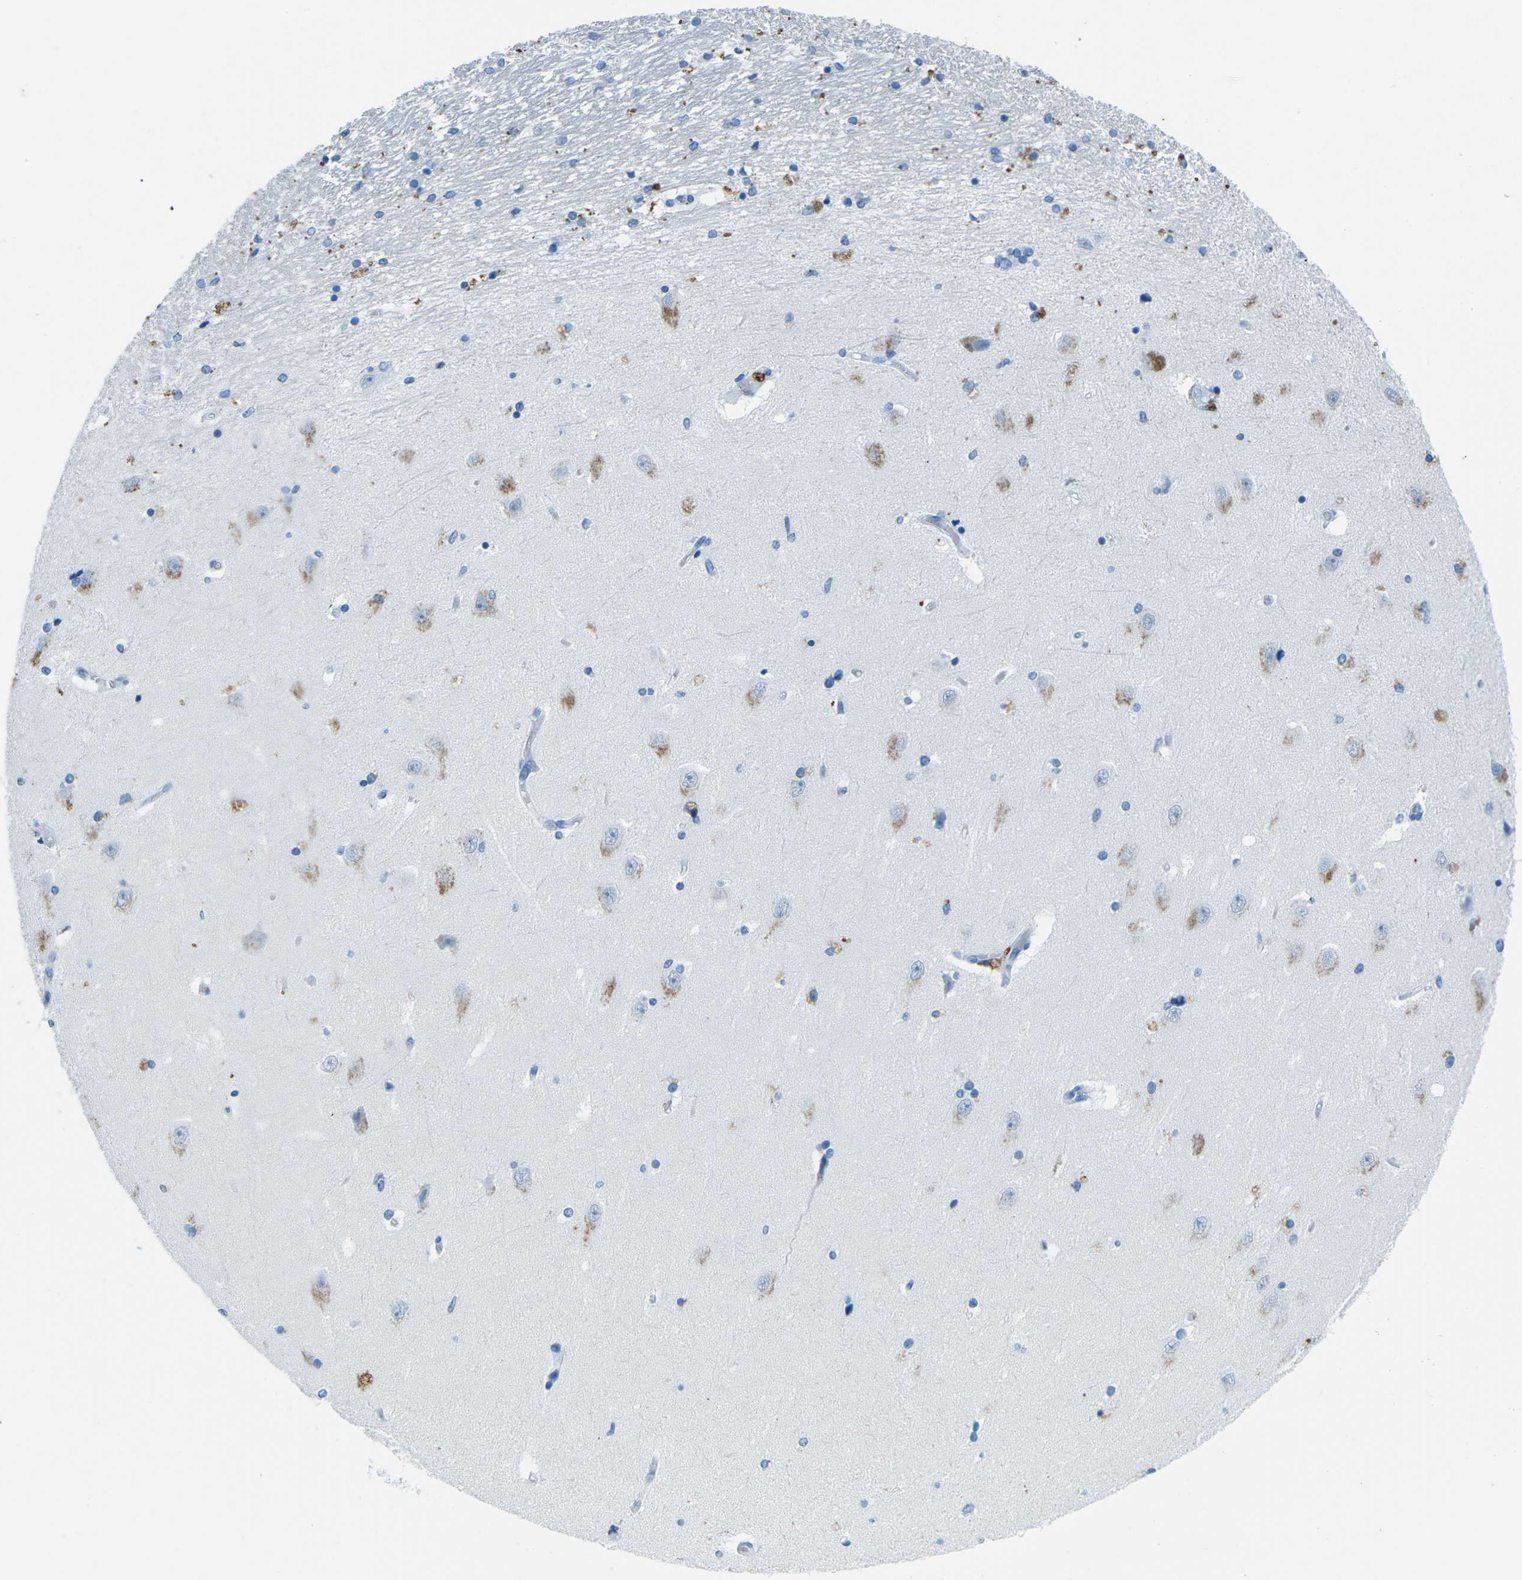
{"staining": {"intensity": "negative", "quantity": "none", "location": "none"}, "tissue": "hippocampus", "cell_type": "Glial cells", "image_type": "normal", "snomed": [{"axis": "morphology", "description": "Normal tissue, NOS"}, {"axis": "topography", "description": "Hippocampus"}], "caption": "This is a image of immunohistochemistry (IHC) staining of unremarkable hippocampus, which shows no expression in glial cells. (Stains: DAB immunohistochemistry with hematoxylin counter stain, Microscopy: brightfield microscopy at high magnification).", "gene": "MYH8", "patient": {"sex": "female", "age": 54}}